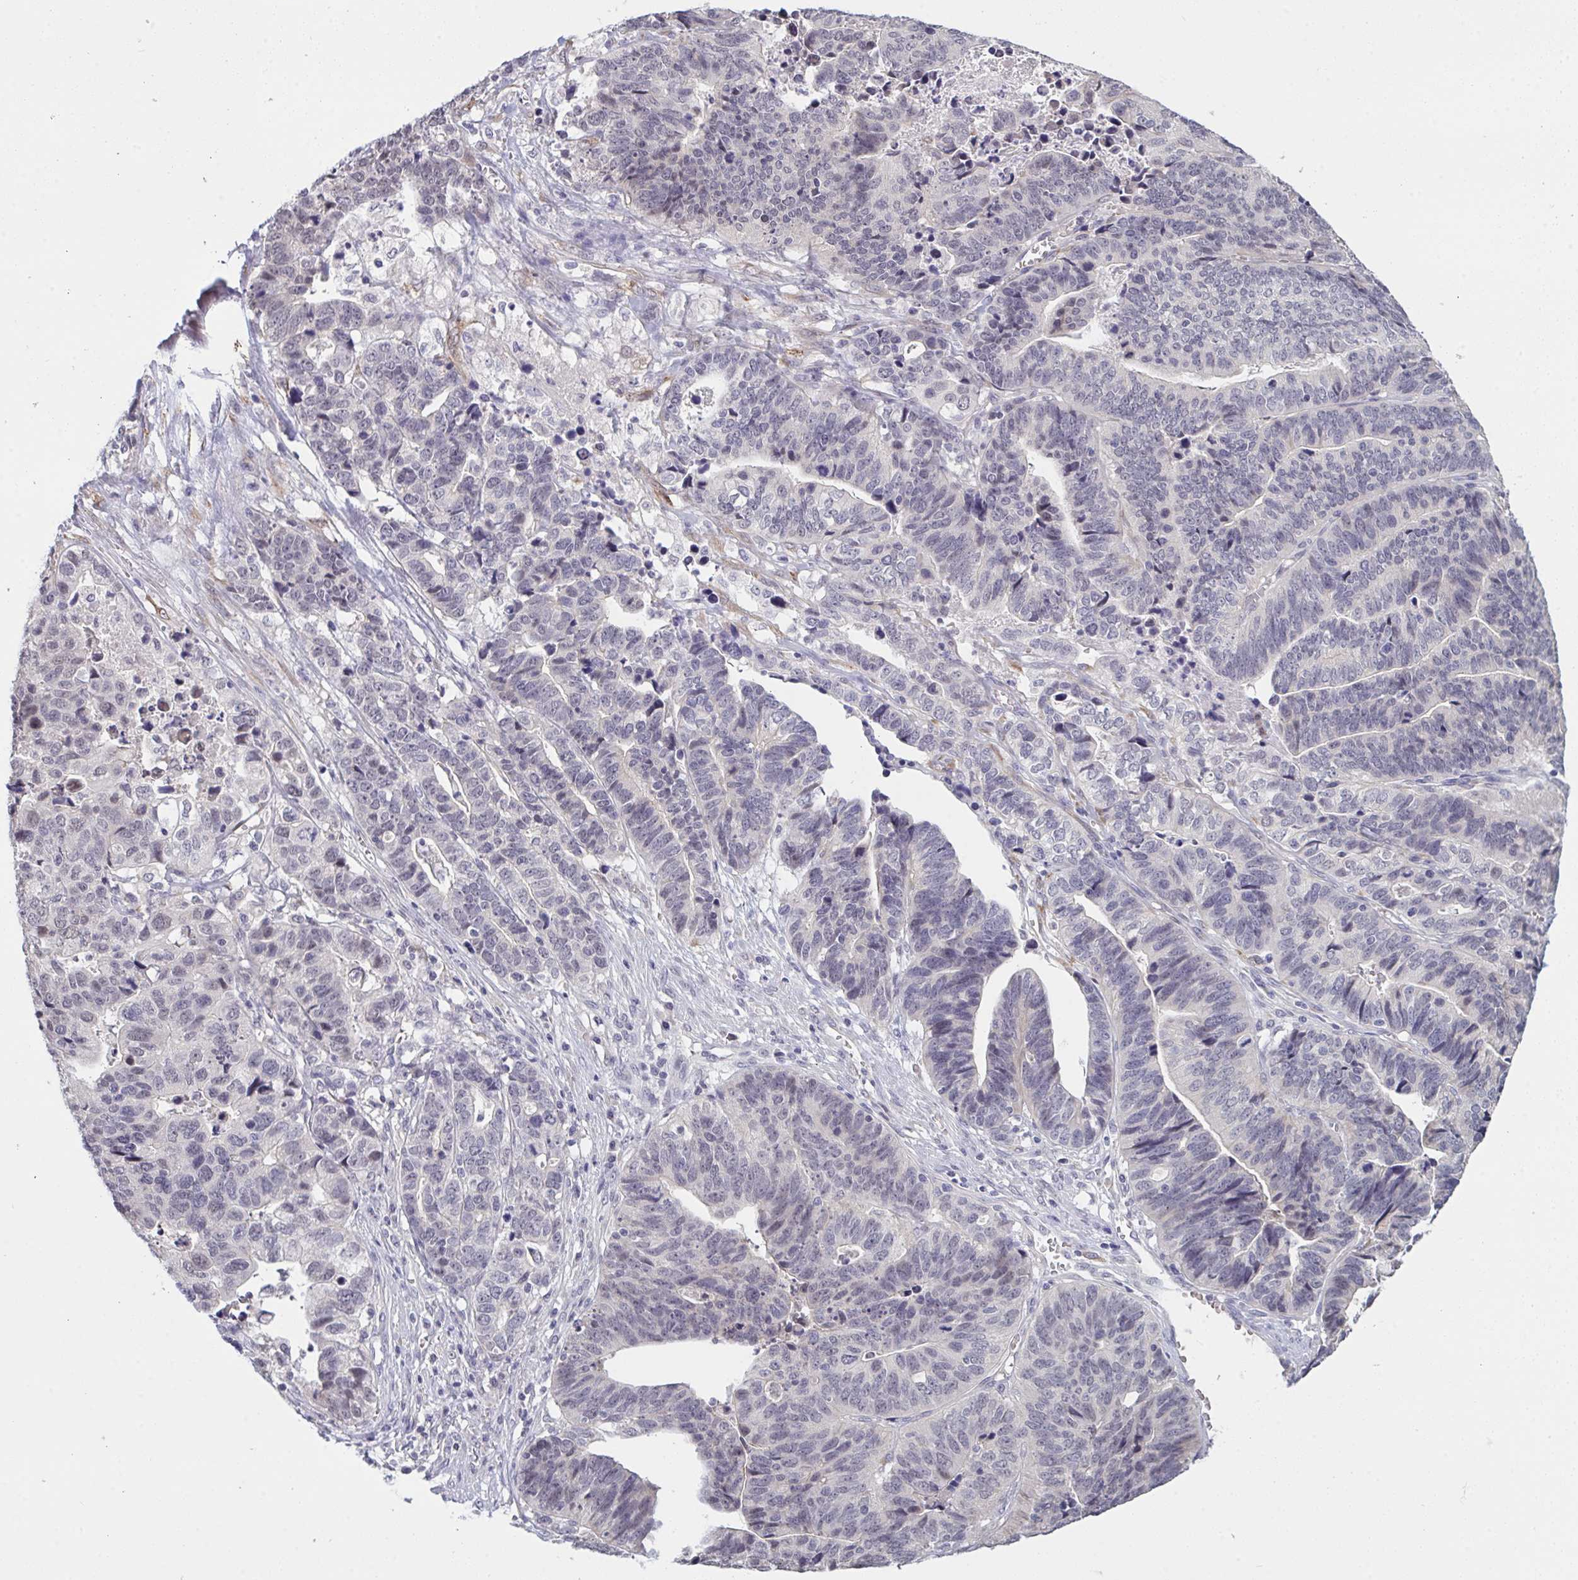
{"staining": {"intensity": "negative", "quantity": "none", "location": "none"}, "tissue": "stomach cancer", "cell_type": "Tumor cells", "image_type": "cancer", "snomed": [{"axis": "morphology", "description": "Adenocarcinoma, NOS"}, {"axis": "topography", "description": "Stomach, upper"}], "caption": "An image of human stomach adenocarcinoma is negative for staining in tumor cells. (Immunohistochemistry (ihc), brightfield microscopy, high magnification).", "gene": "ZNF784", "patient": {"sex": "female", "age": 67}}